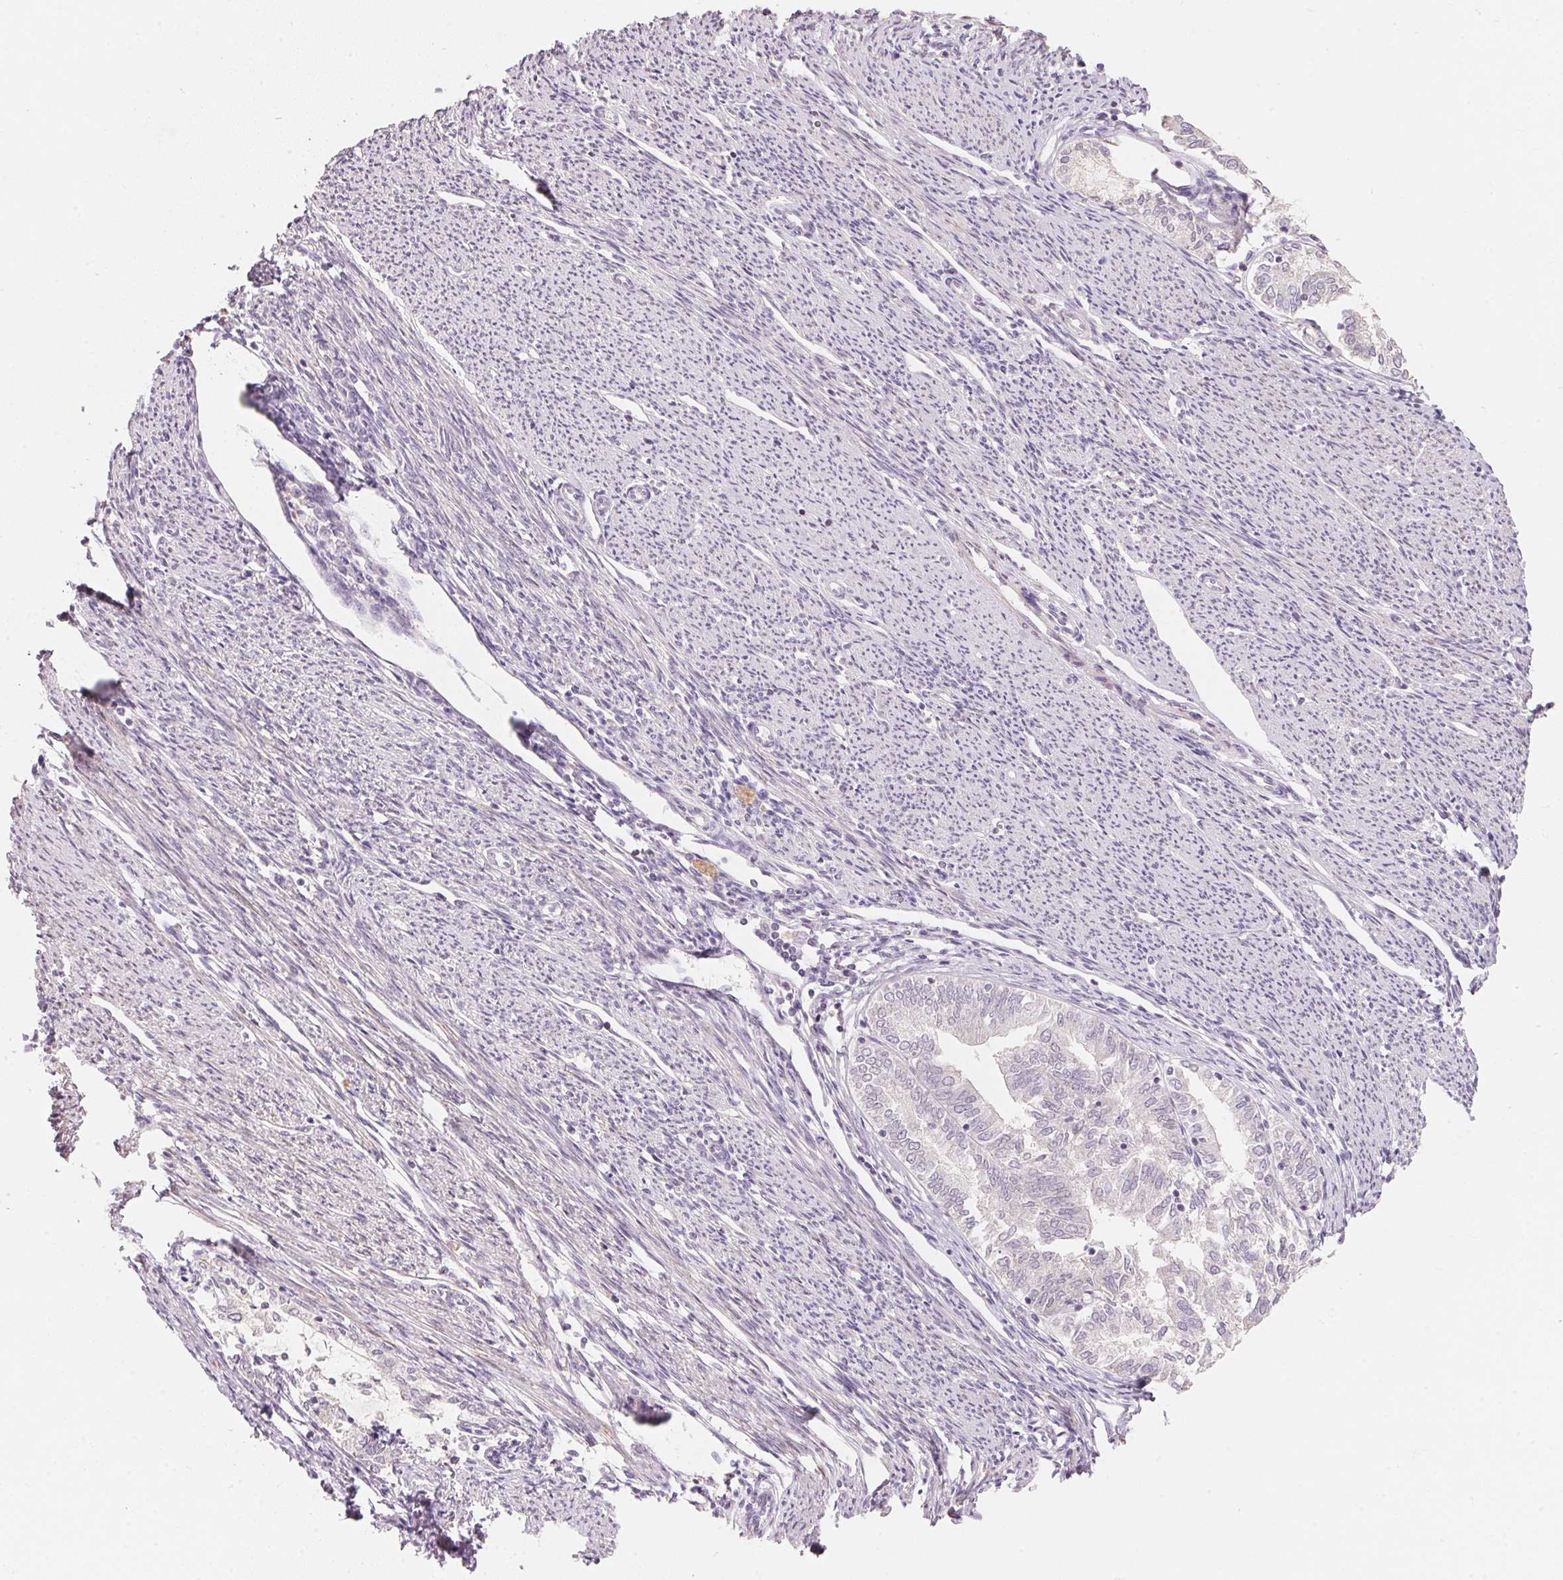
{"staining": {"intensity": "negative", "quantity": "none", "location": "none"}, "tissue": "endometrial cancer", "cell_type": "Tumor cells", "image_type": "cancer", "snomed": [{"axis": "morphology", "description": "Adenocarcinoma, NOS"}, {"axis": "topography", "description": "Endometrium"}], "caption": "Endometrial cancer was stained to show a protein in brown. There is no significant expression in tumor cells.", "gene": "TP53AIP1", "patient": {"sex": "female", "age": 79}}